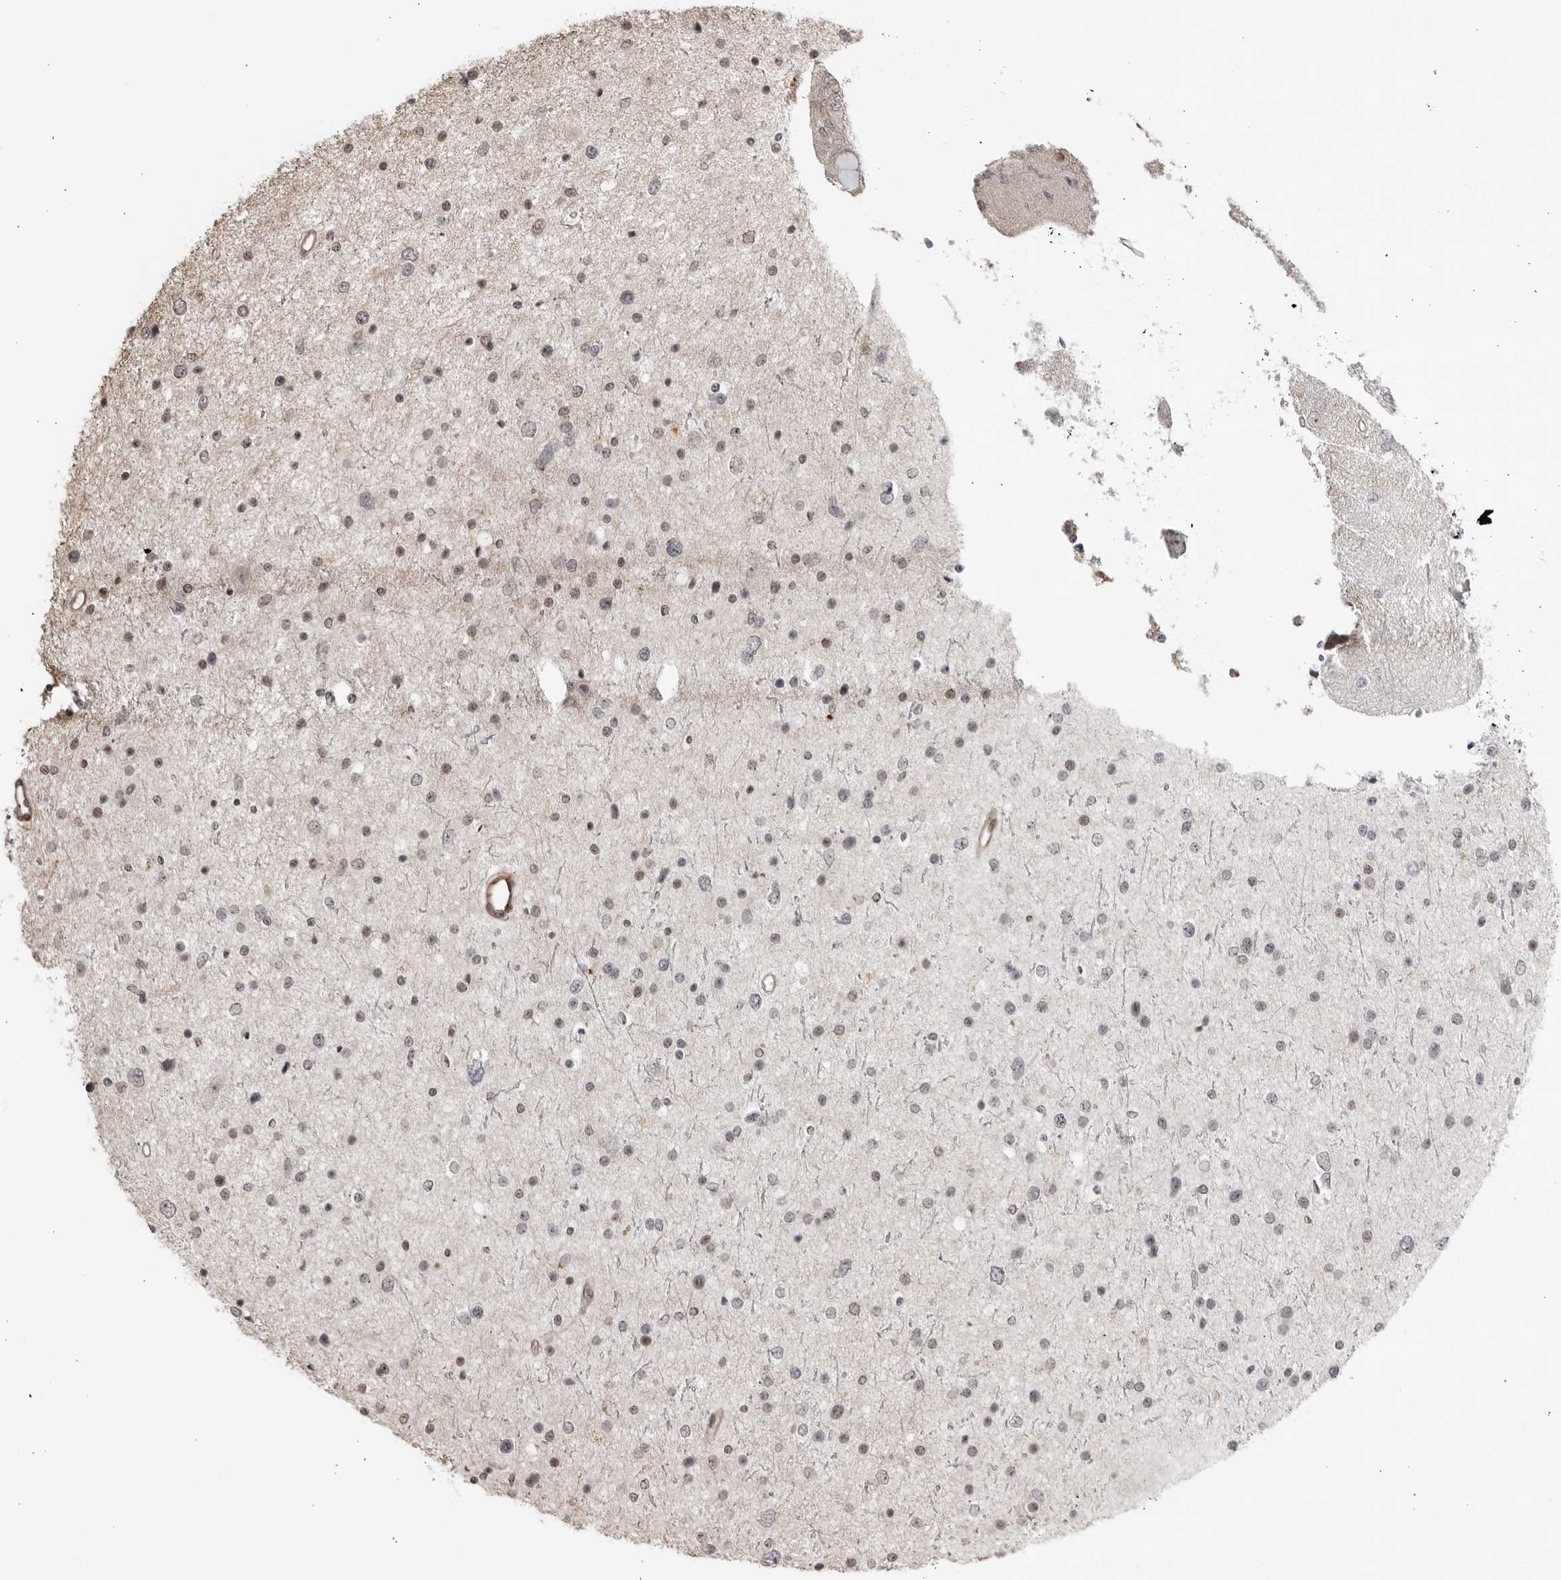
{"staining": {"intensity": "negative", "quantity": "none", "location": "none"}, "tissue": "glioma", "cell_type": "Tumor cells", "image_type": "cancer", "snomed": [{"axis": "morphology", "description": "Glioma, malignant, Low grade"}, {"axis": "topography", "description": "Brain"}], "caption": "Photomicrograph shows no significant protein positivity in tumor cells of malignant low-grade glioma. The staining is performed using DAB brown chromogen with nuclei counter-stained in using hematoxylin.", "gene": "TCF21", "patient": {"sex": "female", "age": 37}}